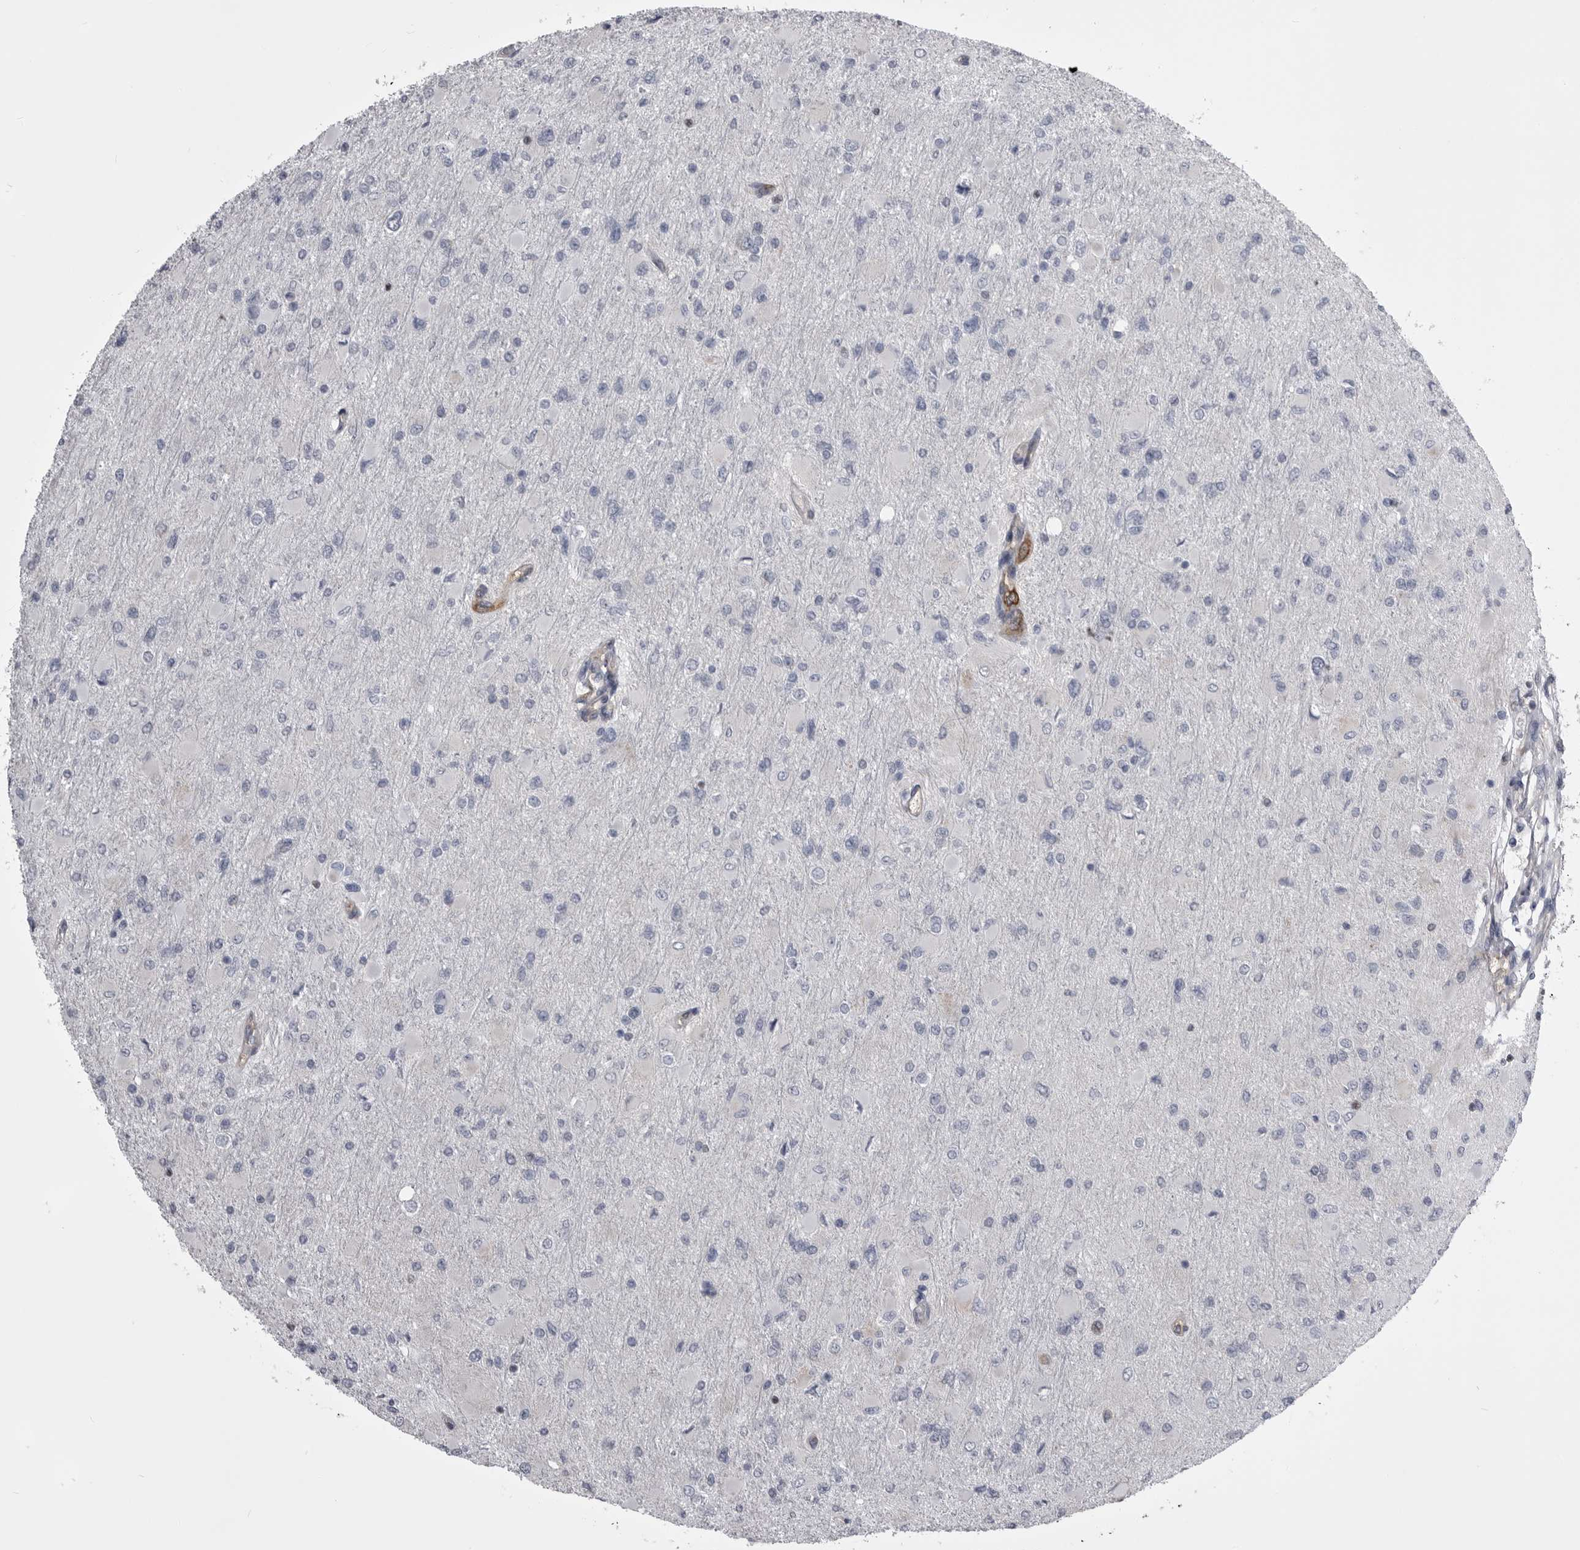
{"staining": {"intensity": "negative", "quantity": "none", "location": "none"}, "tissue": "glioma", "cell_type": "Tumor cells", "image_type": "cancer", "snomed": [{"axis": "morphology", "description": "Glioma, malignant, High grade"}, {"axis": "topography", "description": "Cerebral cortex"}], "caption": "Tumor cells are negative for brown protein staining in glioma.", "gene": "OPLAH", "patient": {"sex": "female", "age": 36}}